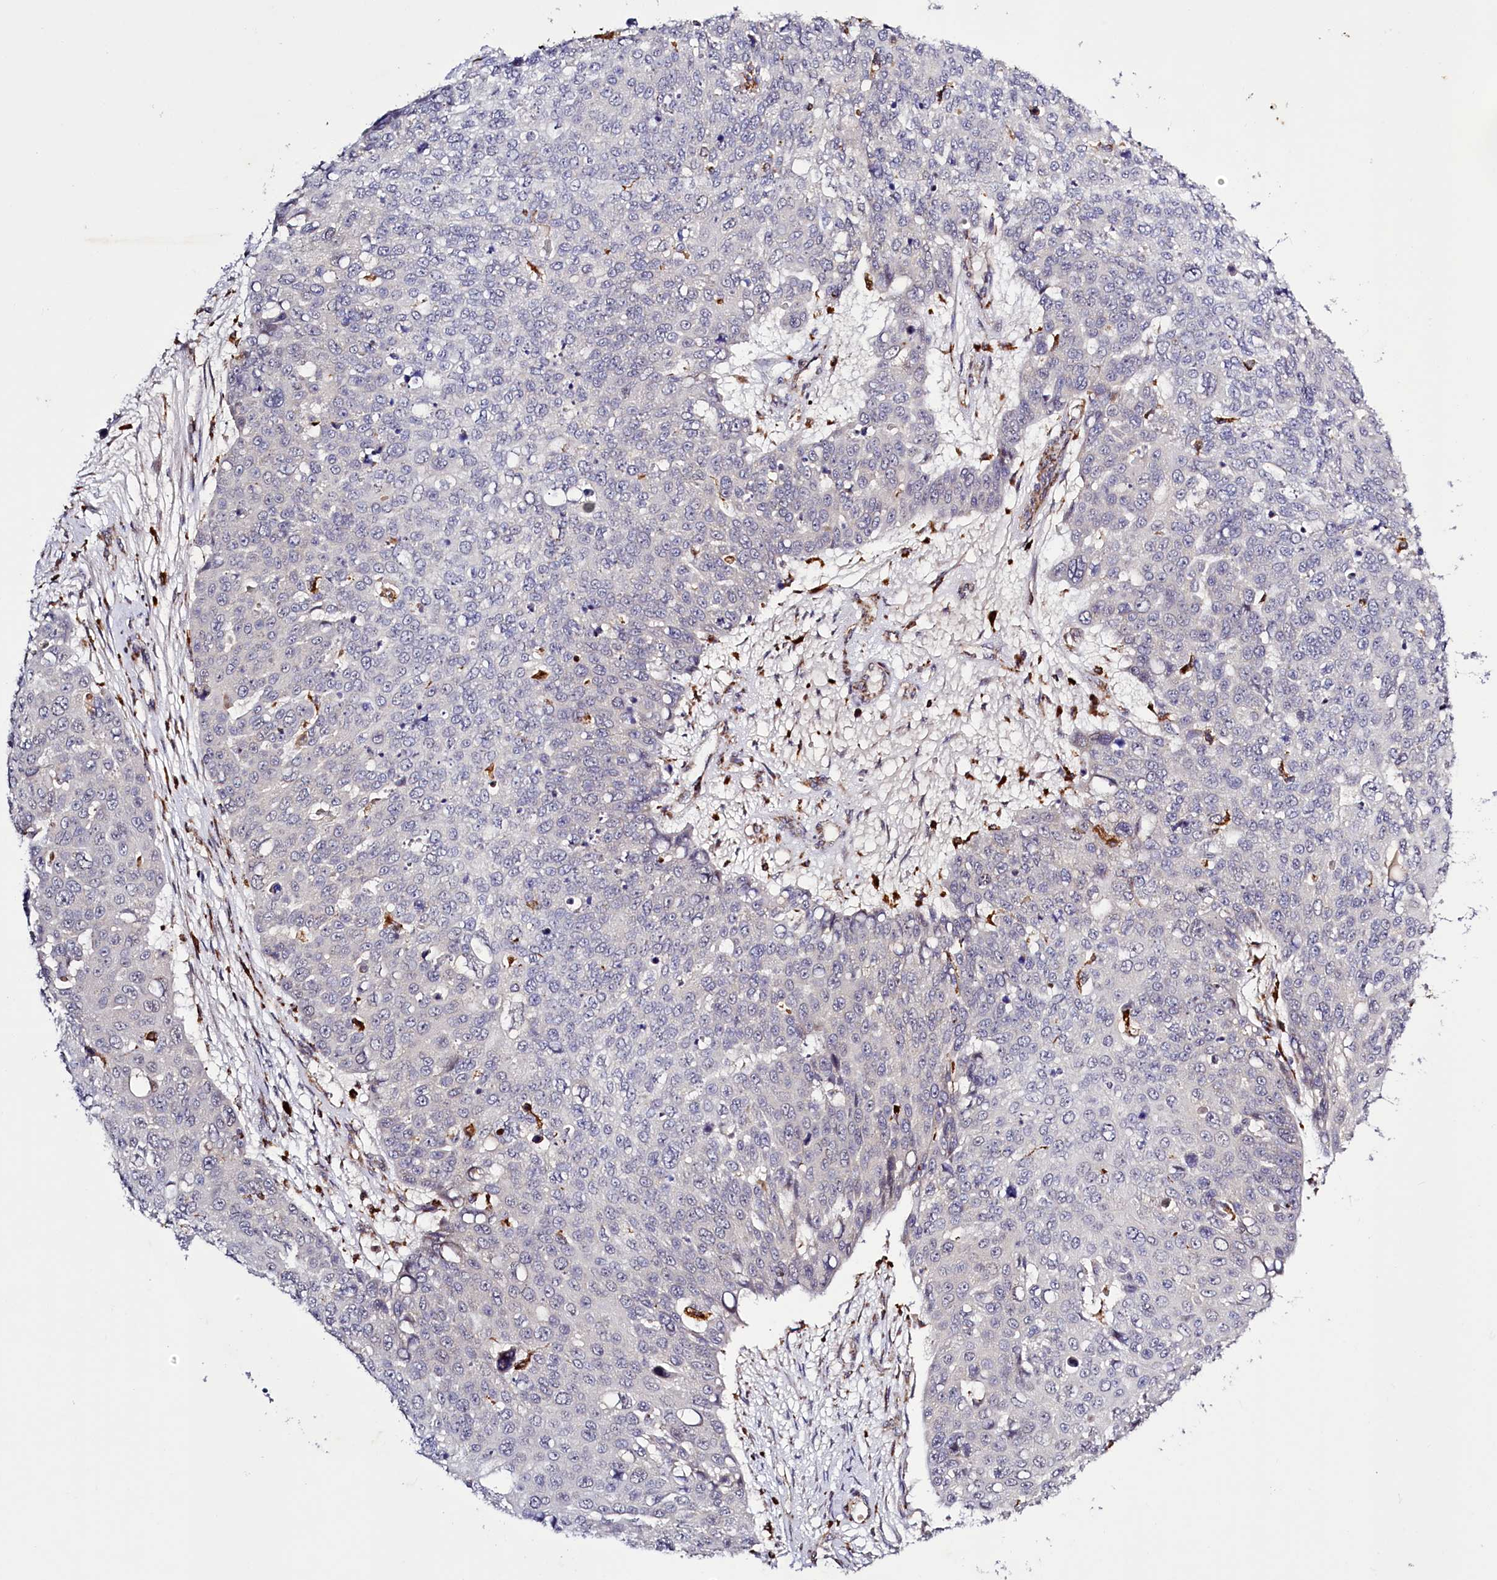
{"staining": {"intensity": "negative", "quantity": "none", "location": "none"}, "tissue": "skin cancer", "cell_type": "Tumor cells", "image_type": "cancer", "snomed": [{"axis": "morphology", "description": "Squamous cell carcinoma, NOS"}, {"axis": "topography", "description": "Skin"}], "caption": "There is no significant expression in tumor cells of skin squamous cell carcinoma.", "gene": "DYNC2H1", "patient": {"sex": "male", "age": 71}}